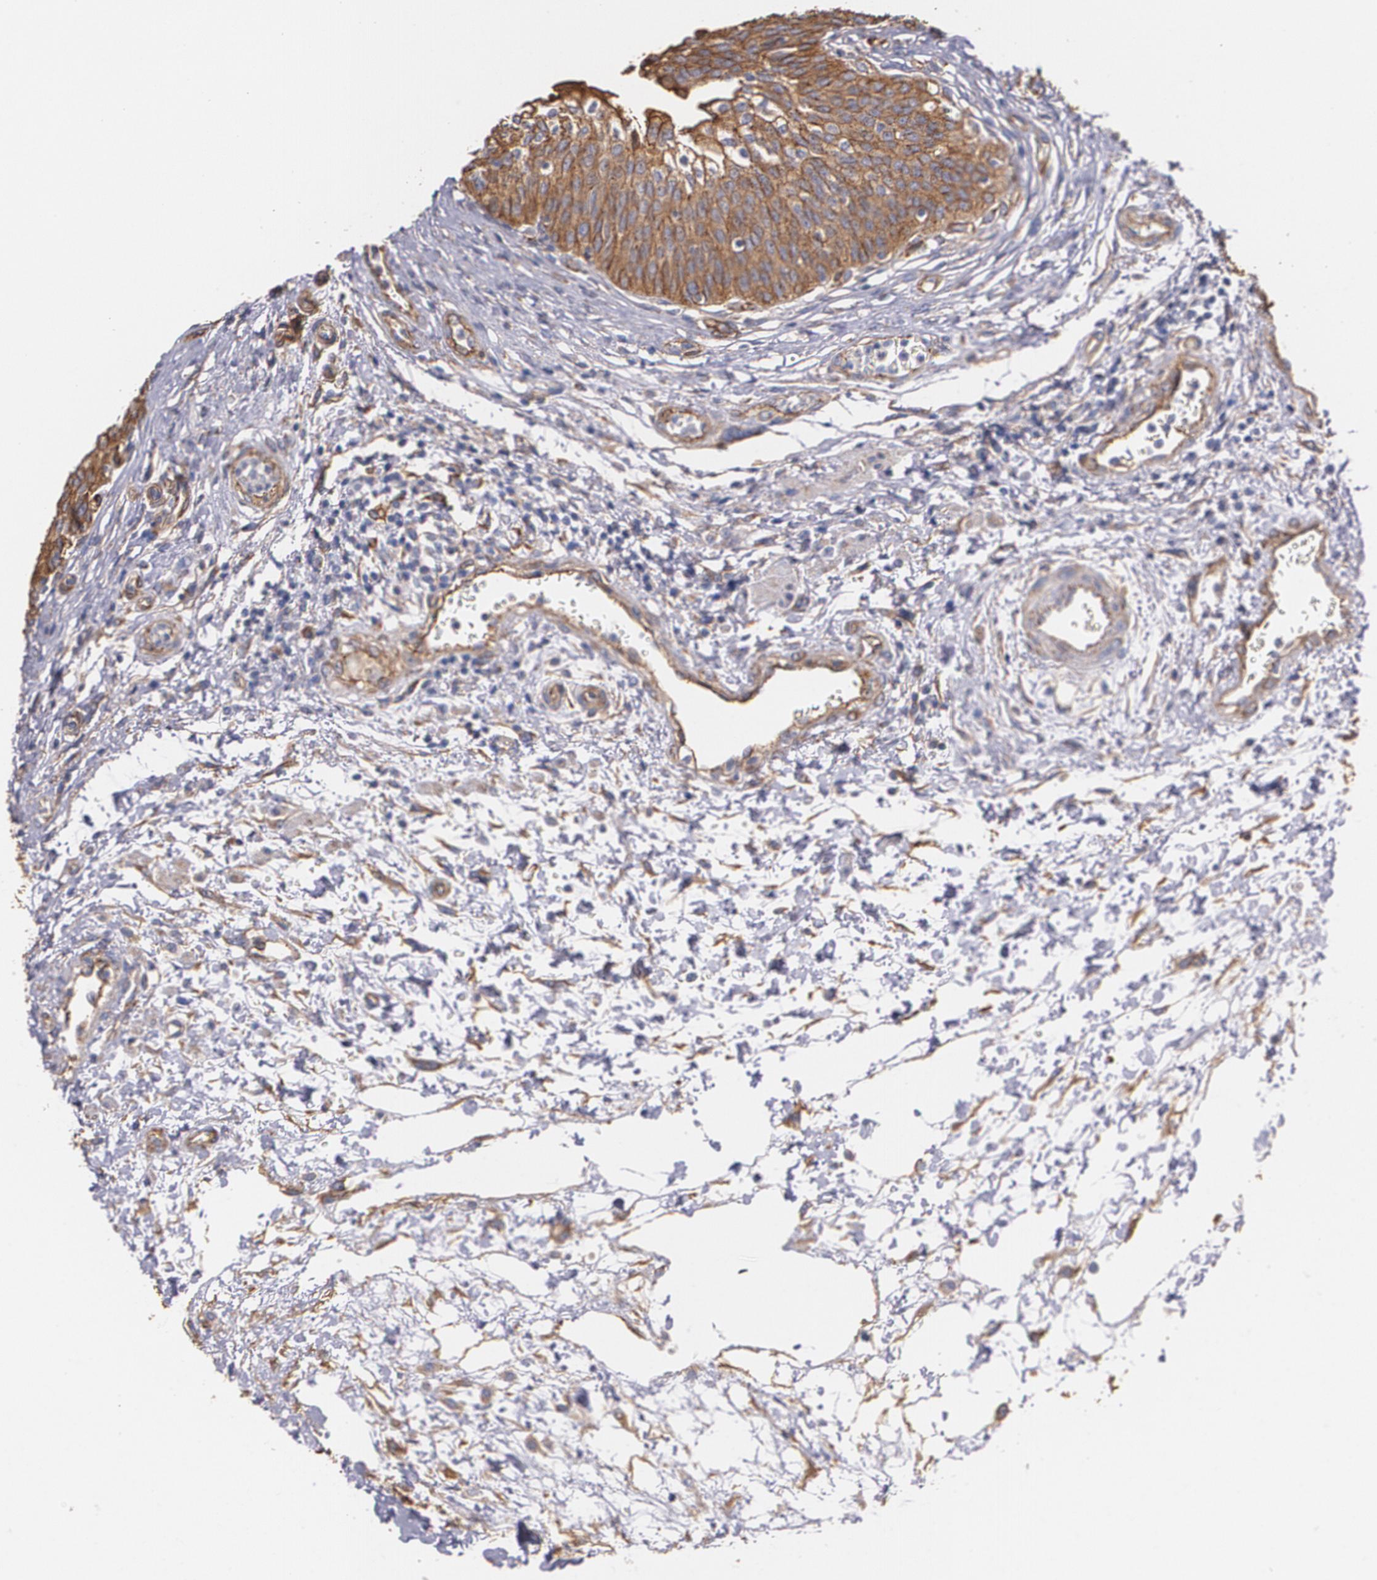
{"staining": {"intensity": "strong", "quantity": ">75%", "location": "cytoplasmic/membranous"}, "tissue": "urinary bladder", "cell_type": "Urothelial cells", "image_type": "normal", "snomed": [{"axis": "morphology", "description": "Normal tissue, NOS"}, {"axis": "topography", "description": "Smooth muscle"}, {"axis": "topography", "description": "Urinary bladder"}], "caption": "Strong cytoplasmic/membranous protein positivity is seen in about >75% of urothelial cells in urinary bladder. Nuclei are stained in blue.", "gene": "TJP1", "patient": {"sex": "male", "age": 35}}